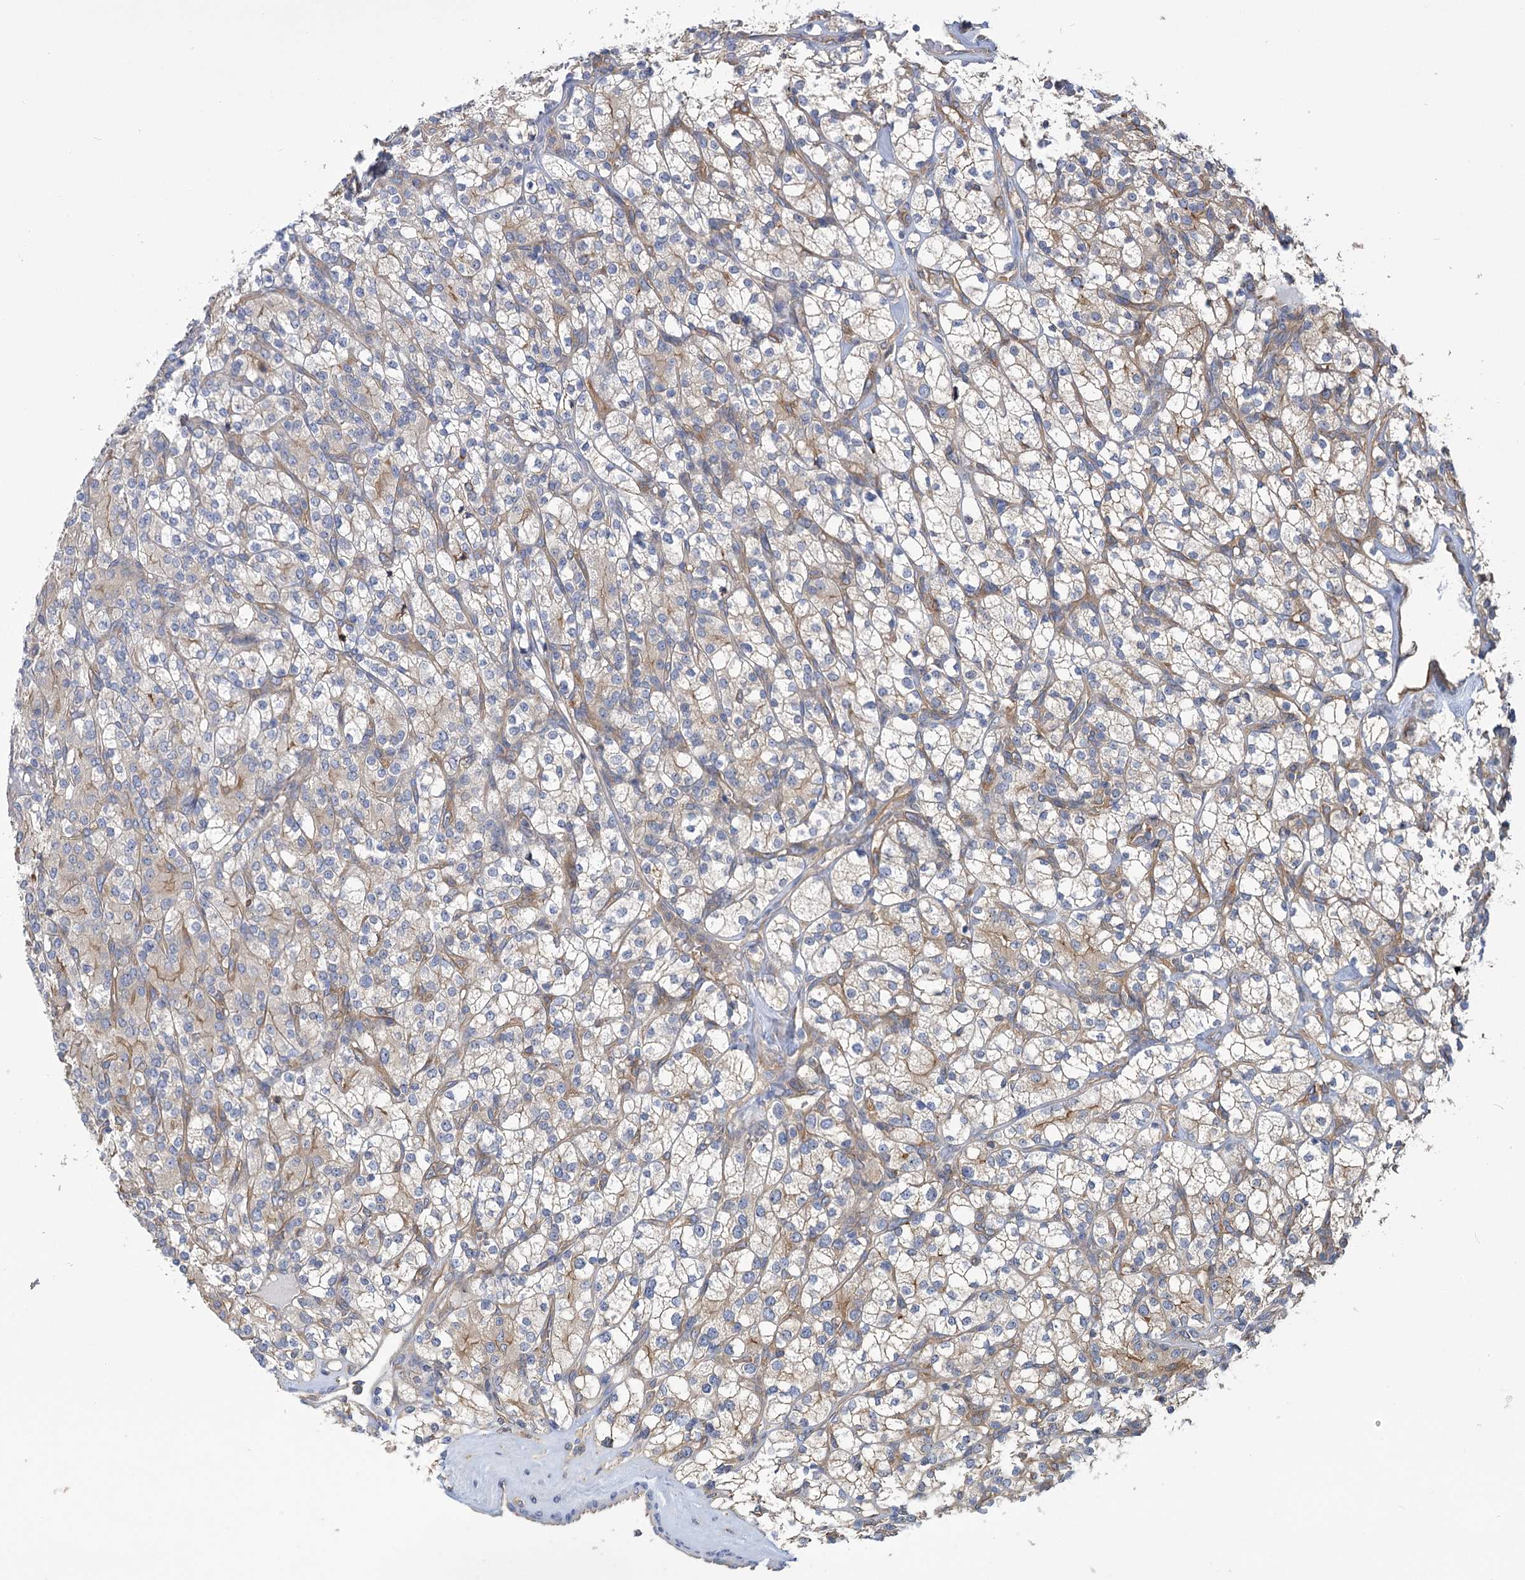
{"staining": {"intensity": "weak", "quantity": "<25%", "location": "cytoplasmic/membranous"}, "tissue": "renal cancer", "cell_type": "Tumor cells", "image_type": "cancer", "snomed": [{"axis": "morphology", "description": "Adenocarcinoma, NOS"}, {"axis": "topography", "description": "Kidney"}], "caption": "Immunohistochemistry micrograph of human renal adenocarcinoma stained for a protein (brown), which displays no staining in tumor cells.", "gene": "GUSB", "patient": {"sex": "male", "age": 77}}